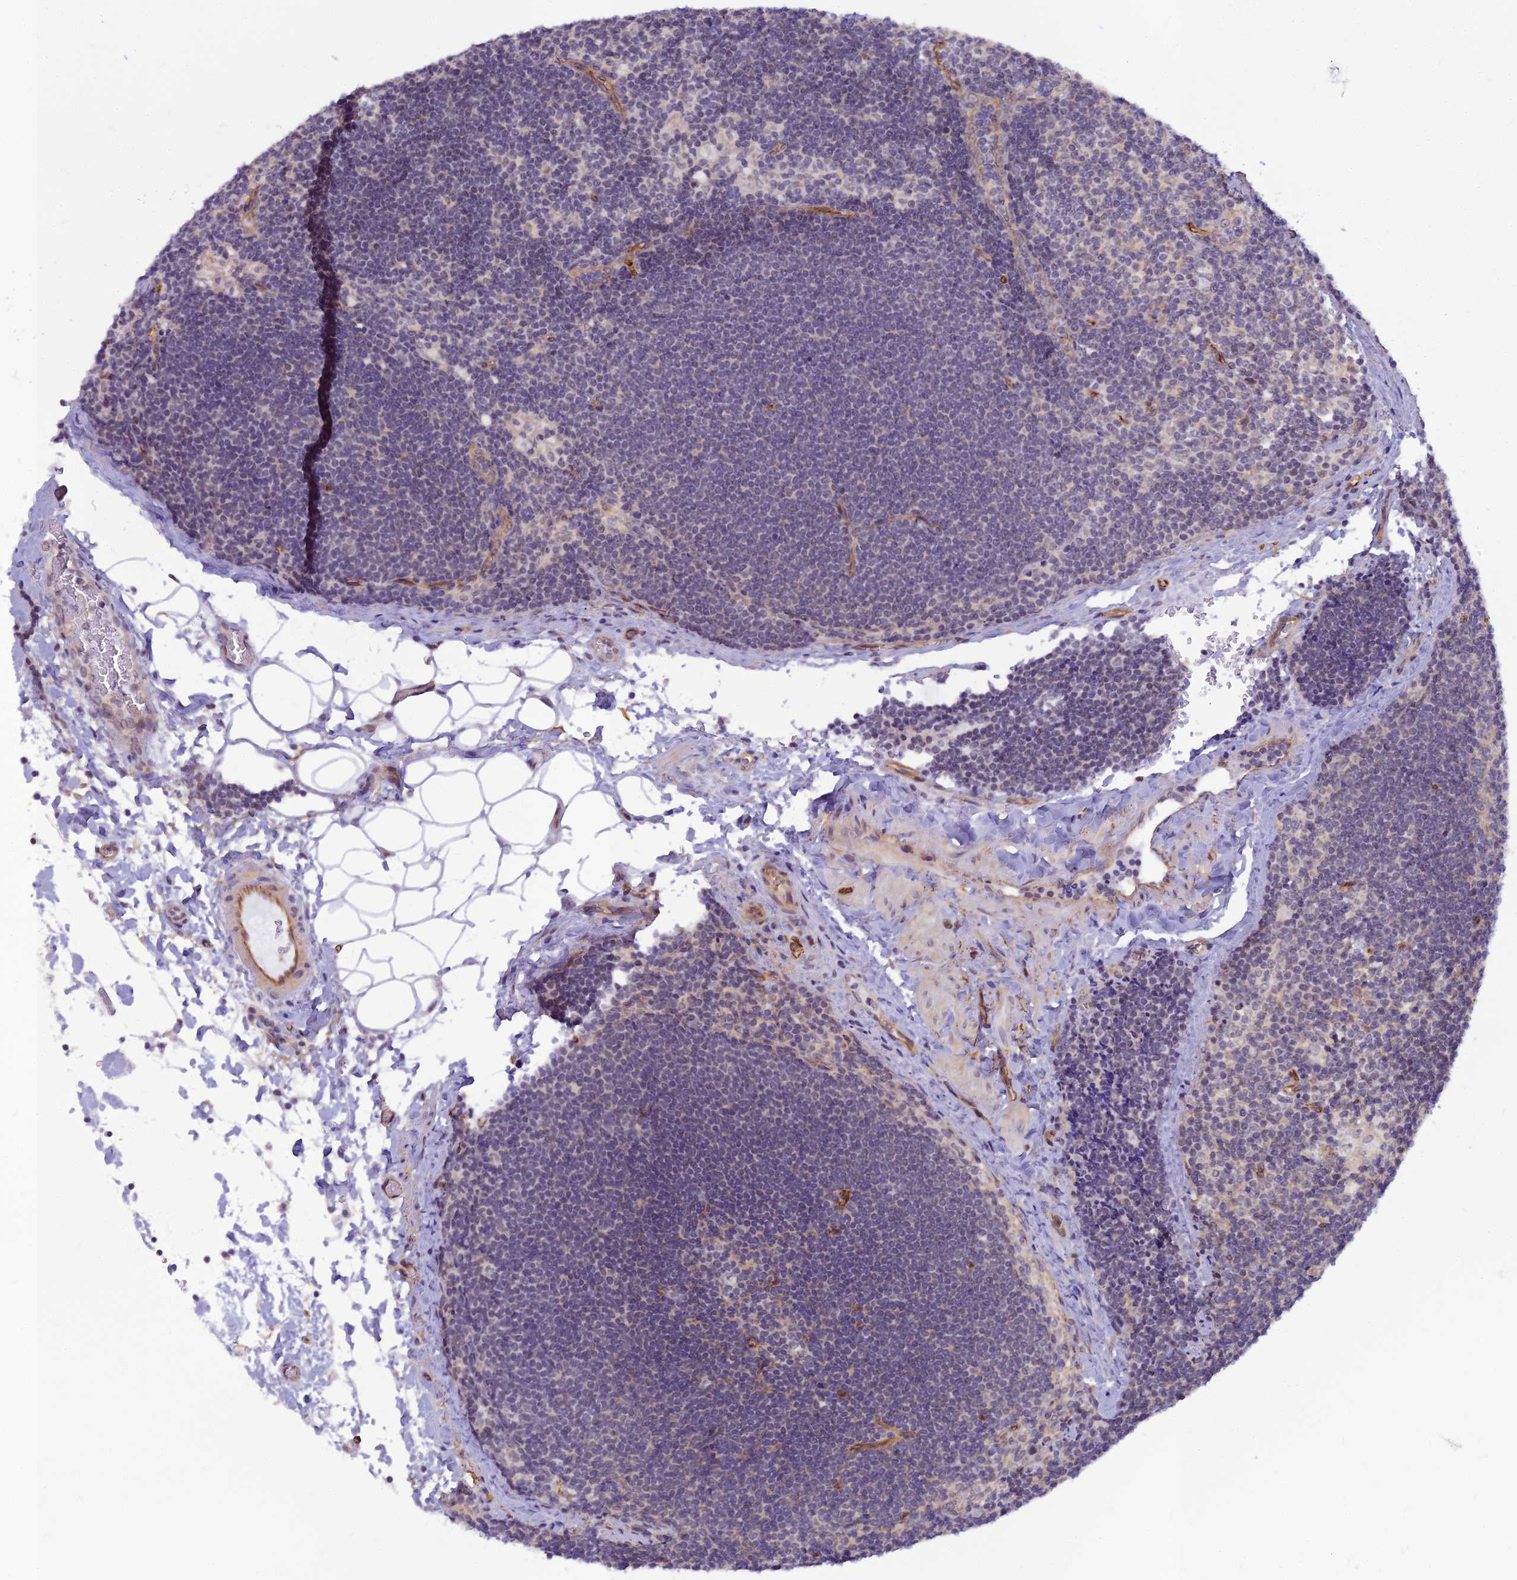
{"staining": {"intensity": "negative", "quantity": "none", "location": "none"}, "tissue": "lymph node", "cell_type": "Germinal center cells", "image_type": "normal", "snomed": [{"axis": "morphology", "description": "Normal tissue, NOS"}, {"axis": "topography", "description": "Lymph node"}], "caption": "The image exhibits no staining of germinal center cells in normal lymph node.", "gene": "RGL3", "patient": {"sex": "male", "age": 24}}